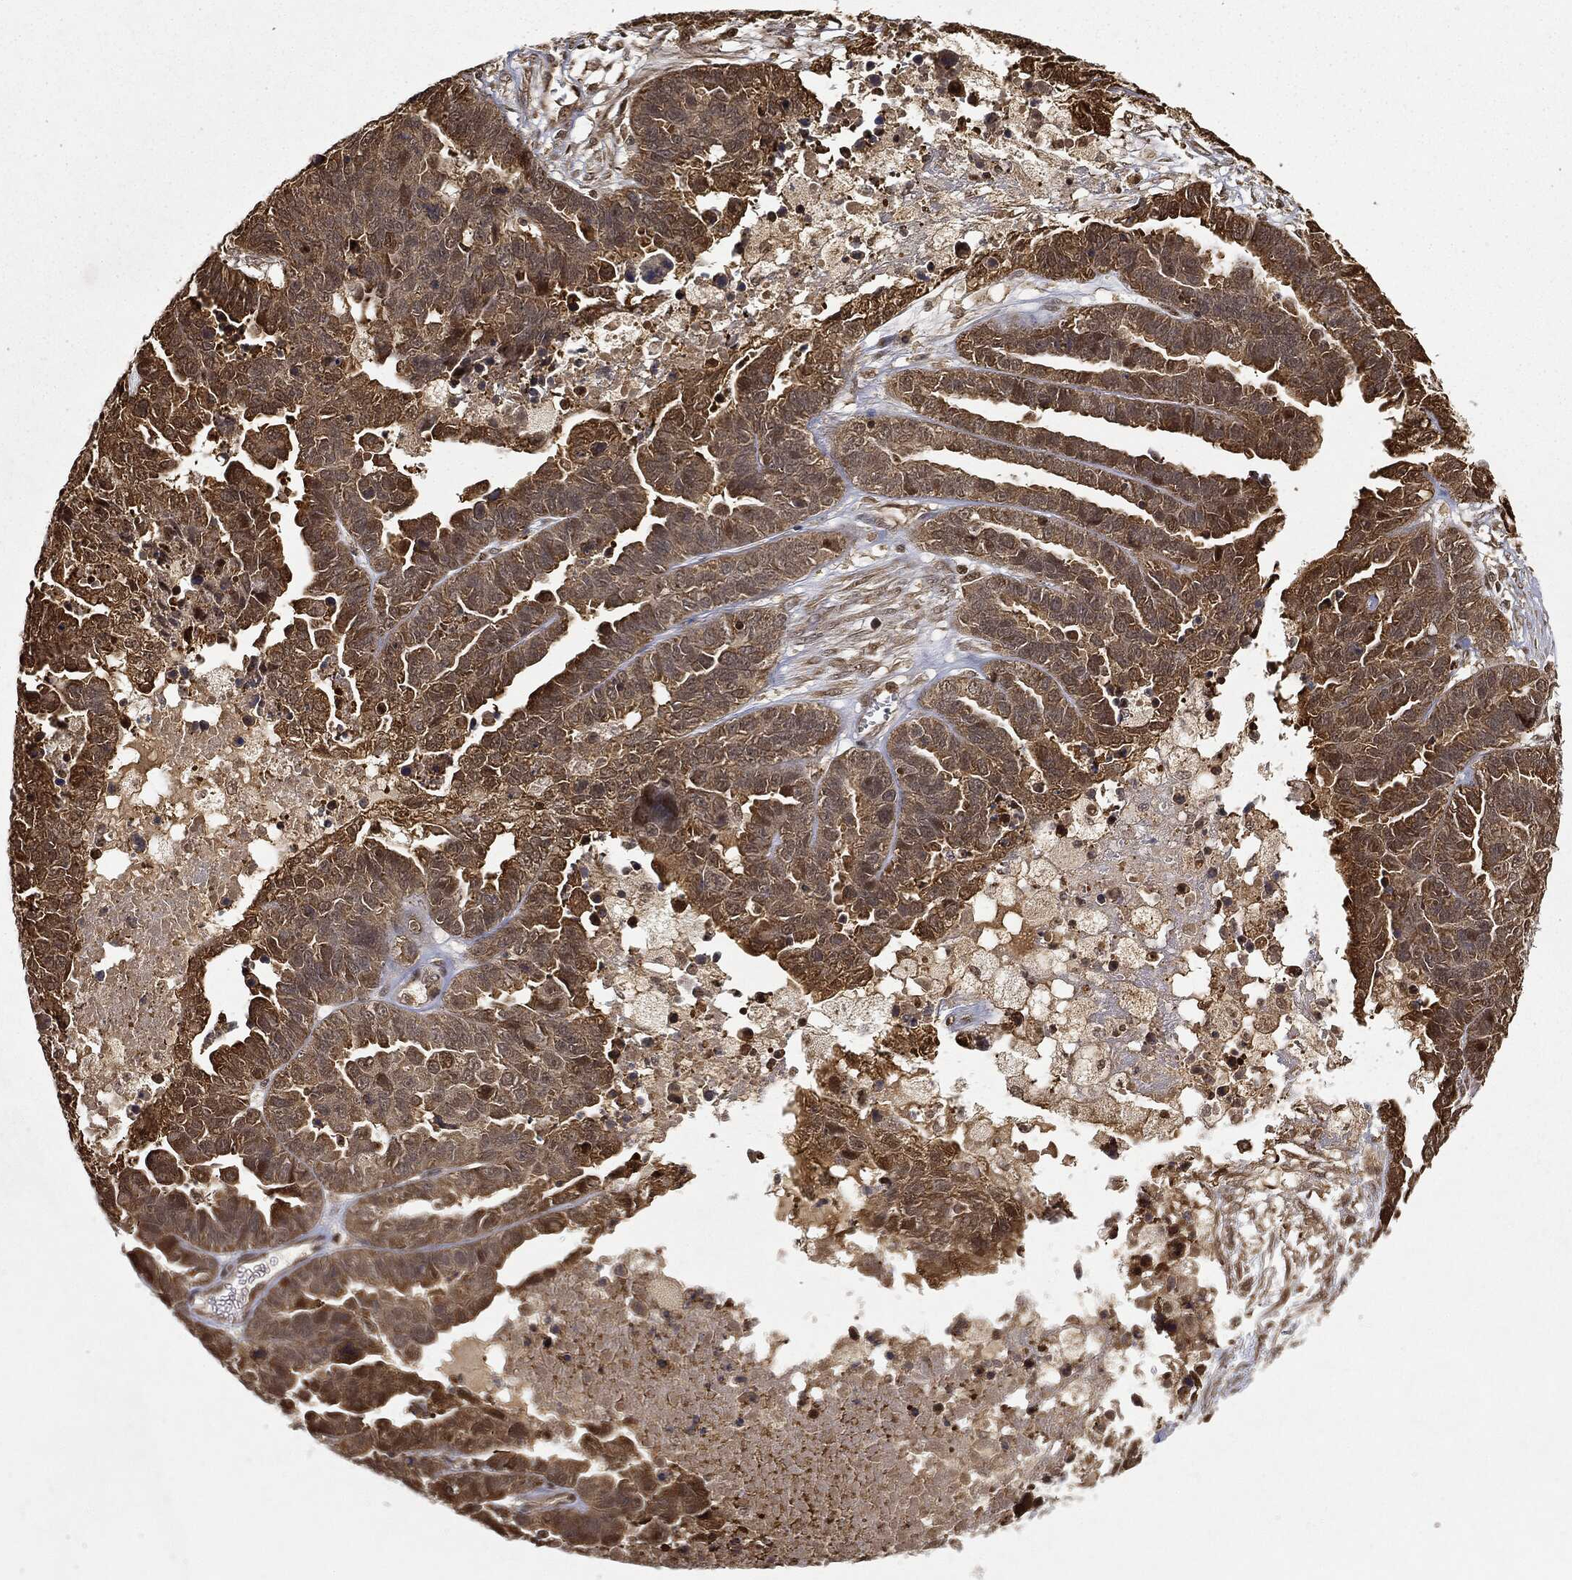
{"staining": {"intensity": "moderate", "quantity": ">75%", "location": "cytoplasmic/membranous"}, "tissue": "ovarian cancer", "cell_type": "Tumor cells", "image_type": "cancer", "snomed": [{"axis": "morphology", "description": "Cystadenocarcinoma, serous, NOS"}, {"axis": "topography", "description": "Ovary"}], "caption": "Ovarian serous cystadenocarcinoma tissue shows moderate cytoplasmic/membranous expression in approximately >75% of tumor cells, visualized by immunohistochemistry. The staining was performed using DAB (3,3'-diaminobenzidine) to visualize the protein expression in brown, while the nuclei were stained in blue with hematoxylin (Magnification: 20x).", "gene": "ZNHIT6", "patient": {"sex": "female", "age": 87}}